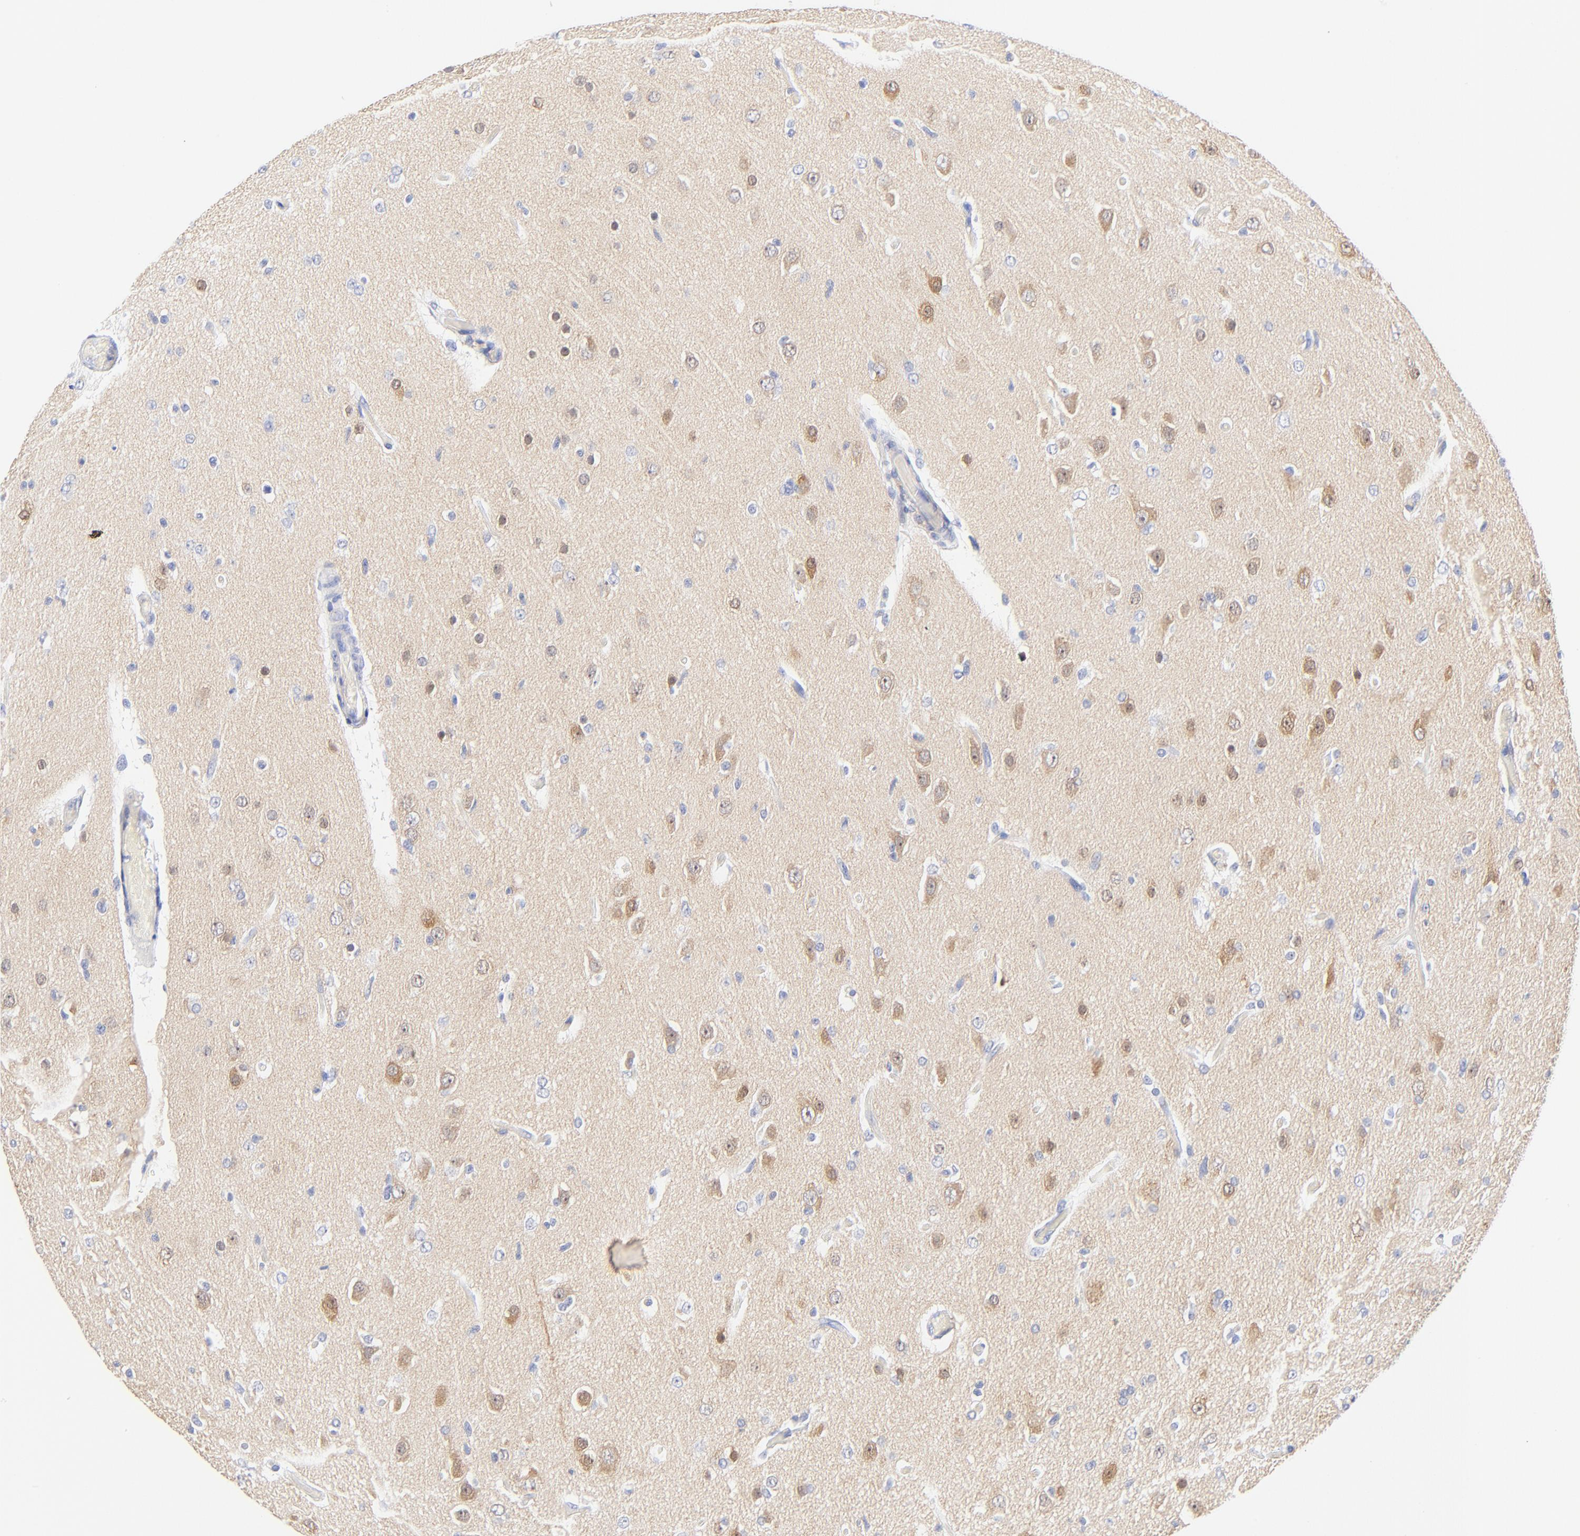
{"staining": {"intensity": "negative", "quantity": "none", "location": "none"}, "tissue": "glioma", "cell_type": "Tumor cells", "image_type": "cancer", "snomed": [{"axis": "morphology", "description": "Glioma, malignant, High grade"}, {"axis": "topography", "description": "Brain"}], "caption": "Malignant glioma (high-grade) was stained to show a protein in brown. There is no significant staining in tumor cells.", "gene": "SULT4A1", "patient": {"sex": "male", "age": 33}}